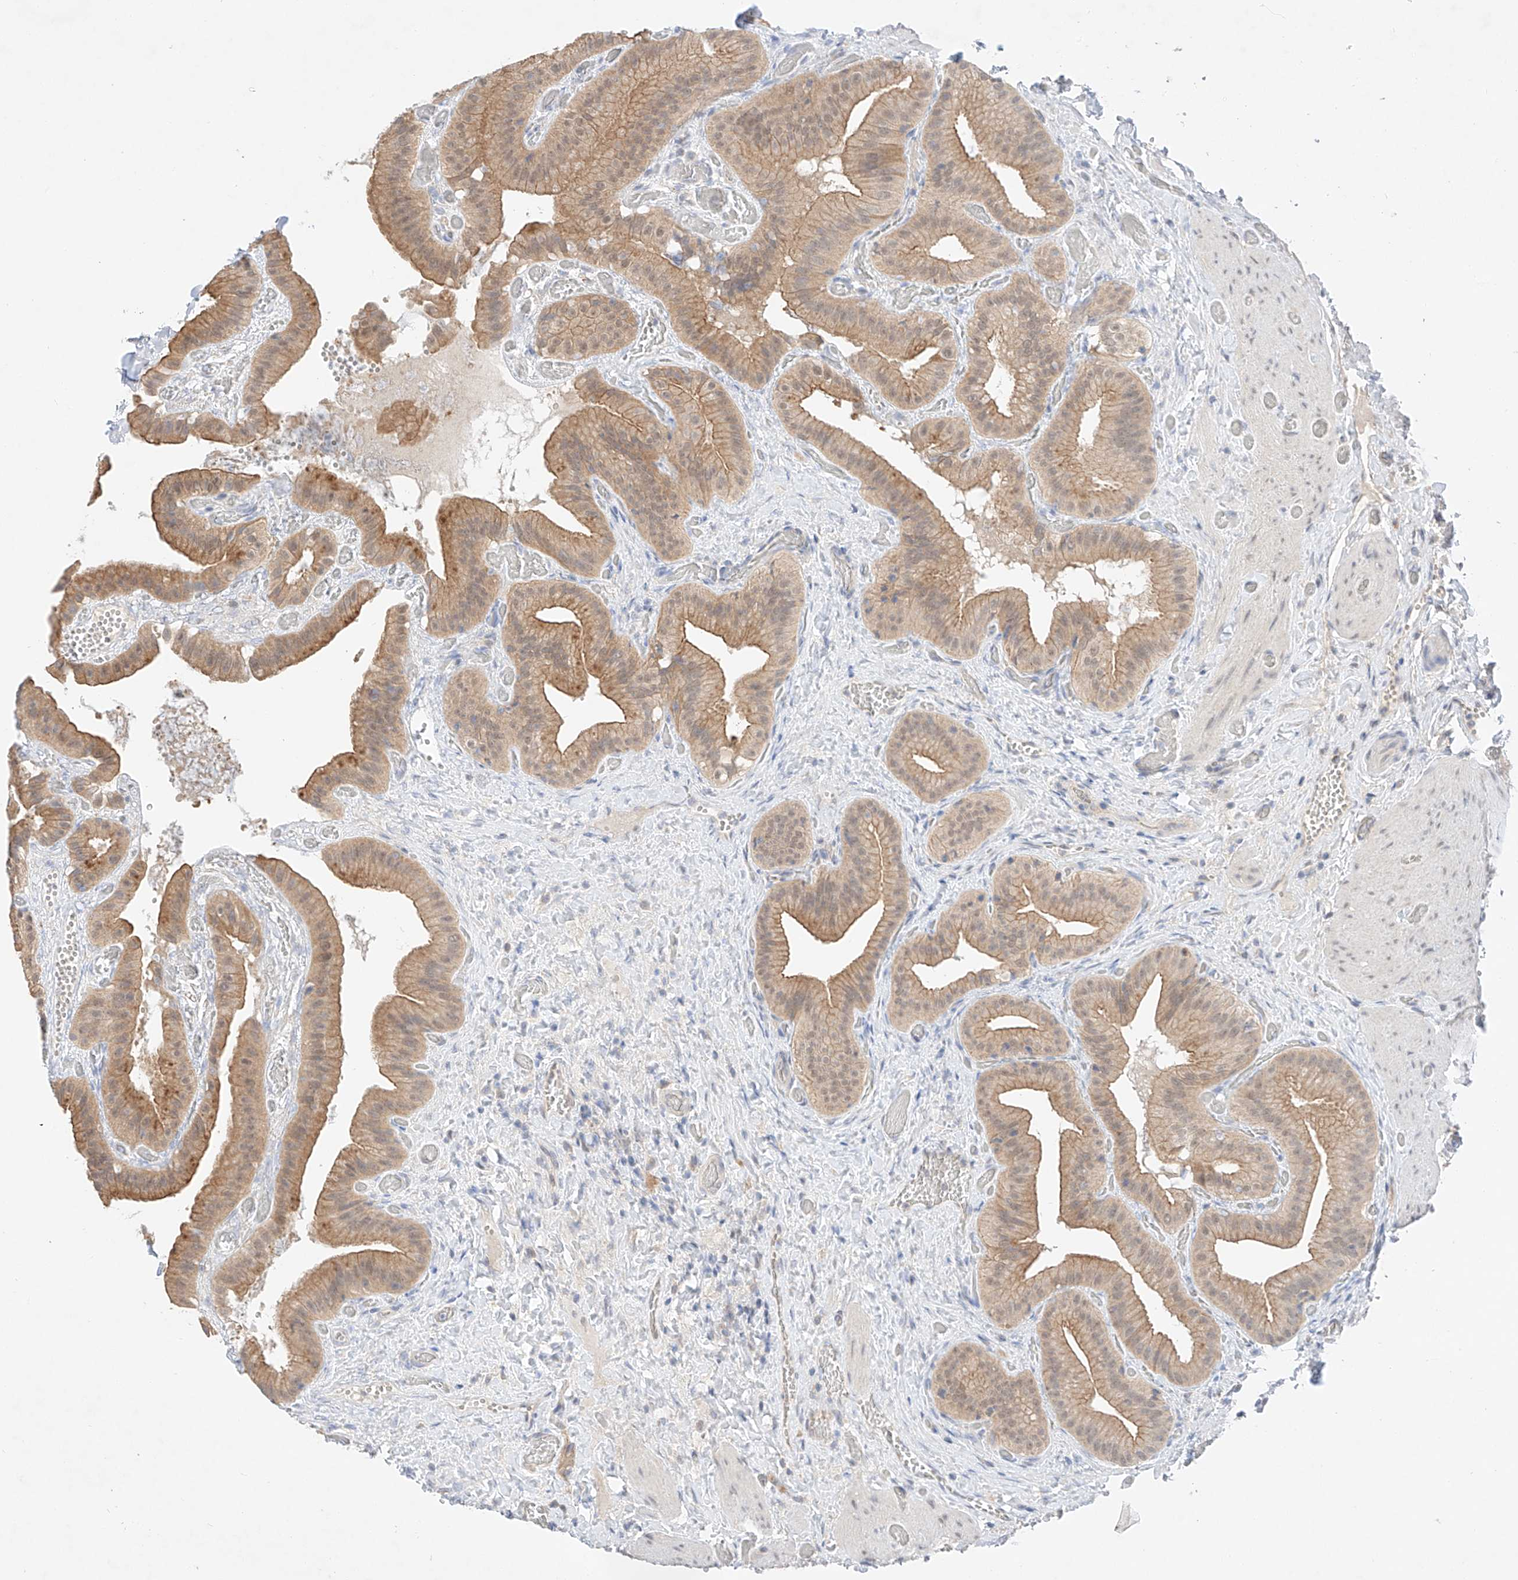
{"staining": {"intensity": "moderate", "quantity": "25%-75%", "location": "cytoplasmic/membranous"}, "tissue": "gallbladder", "cell_type": "Glandular cells", "image_type": "normal", "snomed": [{"axis": "morphology", "description": "Normal tissue, NOS"}, {"axis": "topography", "description": "Gallbladder"}], "caption": "Normal gallbladder was stained to show a protein in brown. There is medium levels of moderate cytoplasmic/membranous staining in about 25%-75% of glandular cells.", "gene": "IL22RA2", "patient": {"sex": "female", "age": 64}}